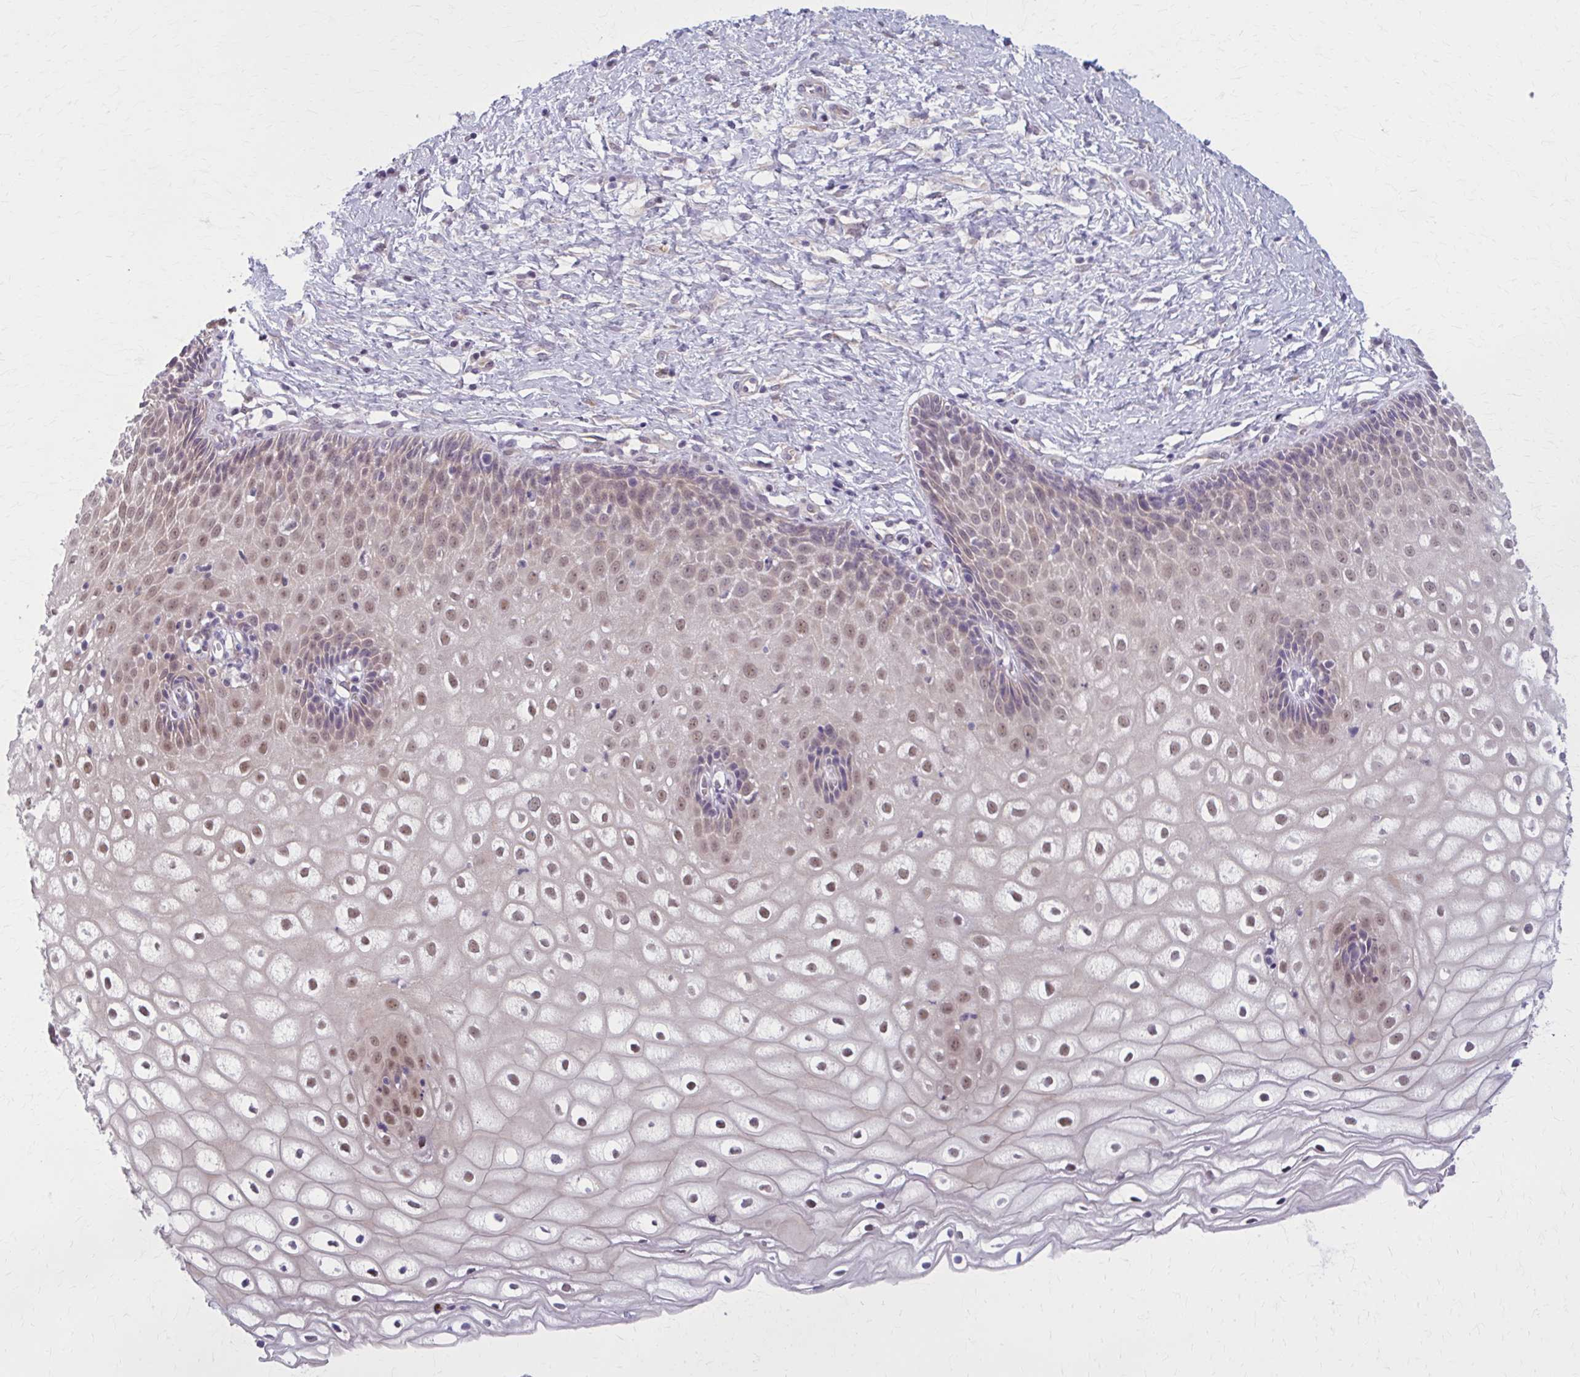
{"staining": {"intensity": "weak", "quantity": ">75%", "location": "nuclear"}, "tissue": "cervix", "cell_type": "Glandular cells", "image_type": "normal", "snomed": [{"axis": "morphology", "description": "Normal tissue, NOS"}, {"axis": "topography", "description": "Cervix"}], "caption": "Immunohistochemical staining of normal human cervix reveals low levels of weak nuclear expression in about >75% of glandular cells.", "gene": "NUMBL", "patient": {"sex": "female", "age": 36}}